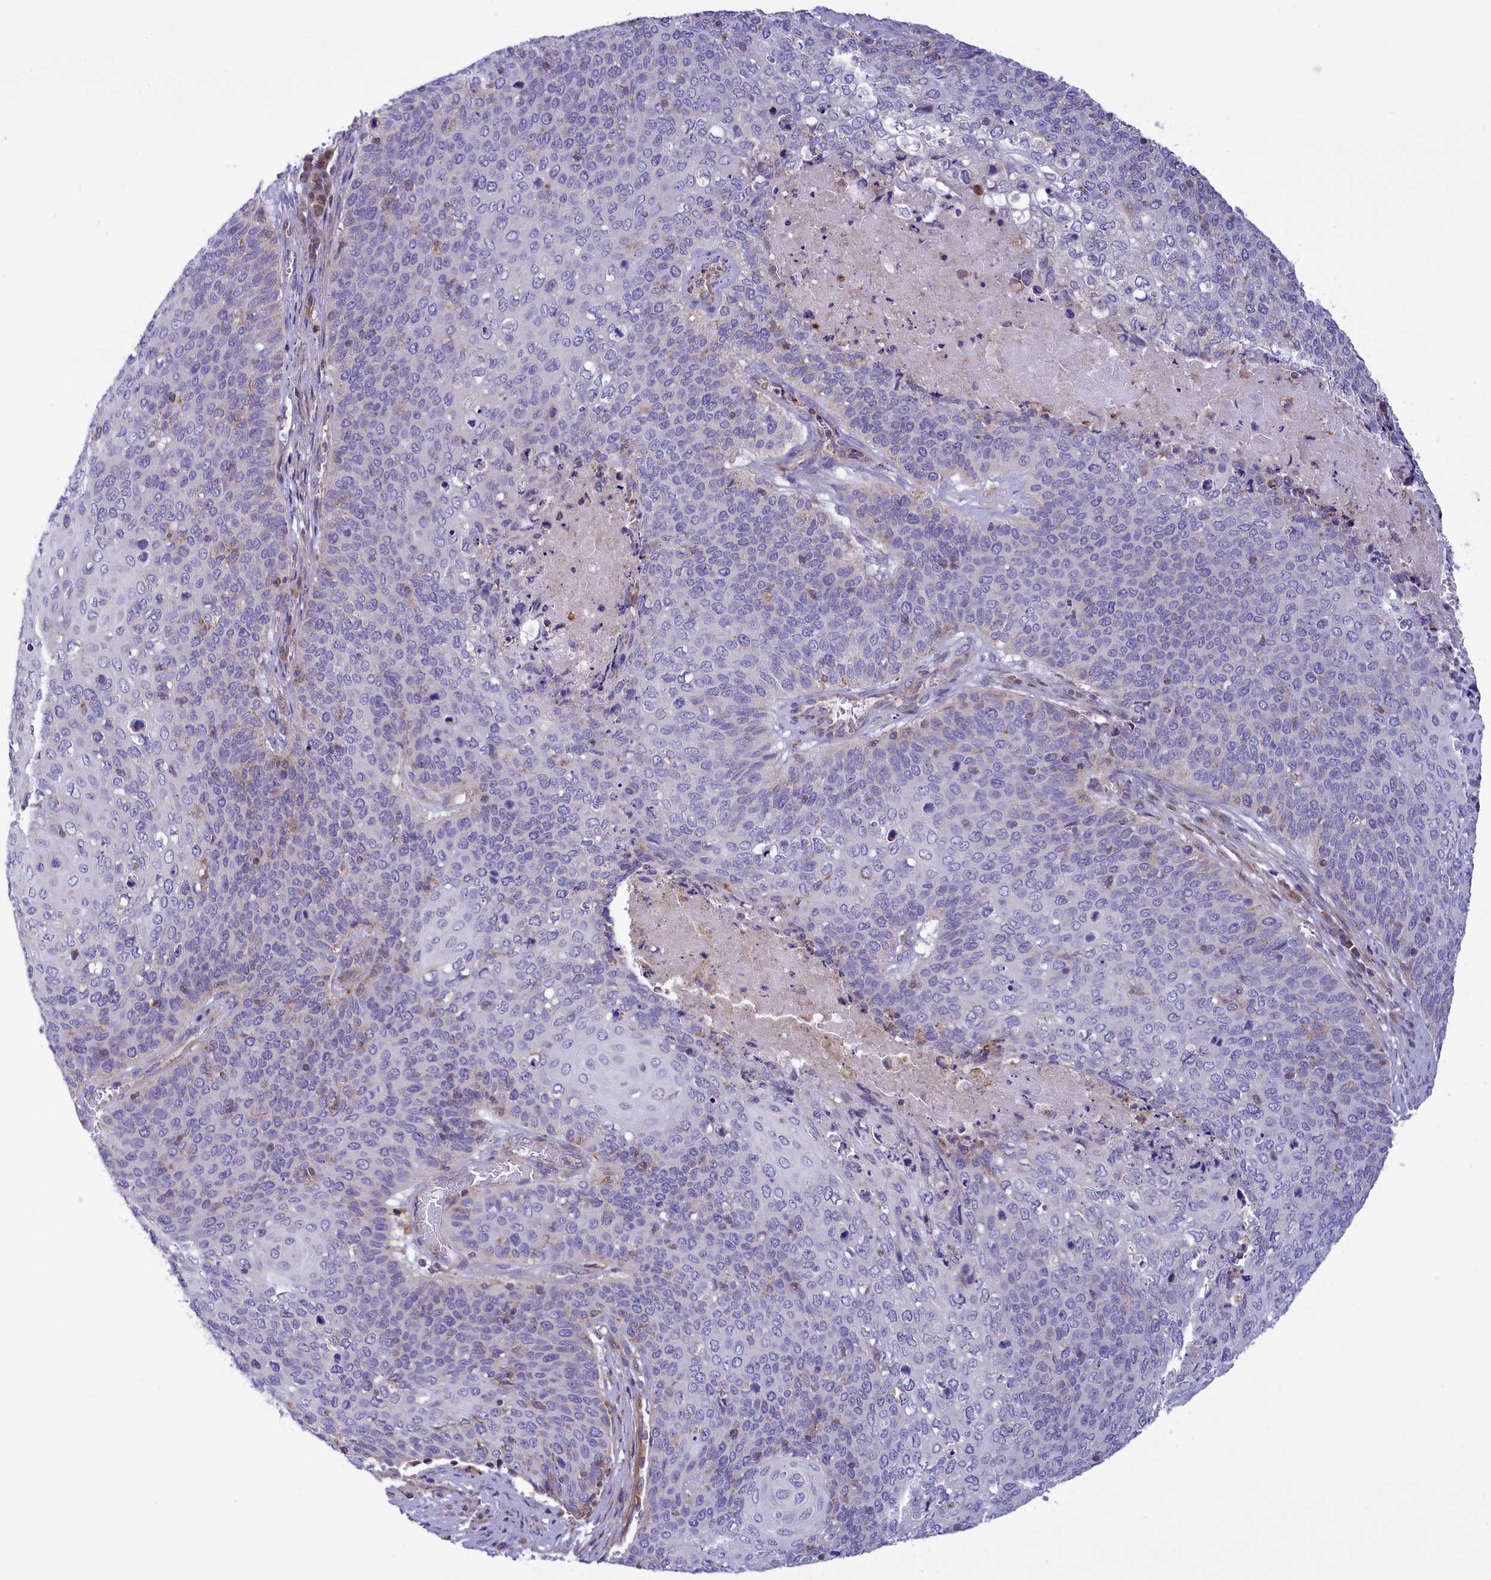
{"staining": {"intensity": "weak", "quantity": "<25%", "location": "cytoplasmic/membranous"}, "tissue": "cervical cancer", "cell_type": "Tumor cells", "image_type": "cancer", "snomed": [{"axis": "morphology", "description": "Squamous cell carcinoma, NOS"}, {"axis": "topography", "description": "Cervix"}], "caption": "DAB (3,3'-diaminobenzidine) immunohistochemical staining of human cervical cancer demonstrates no significant expression in tumor cells. Nuclei are stained in blue.", "gene": "CORO7-PAM16", "patient": {"sex": "female", "age": 39}}